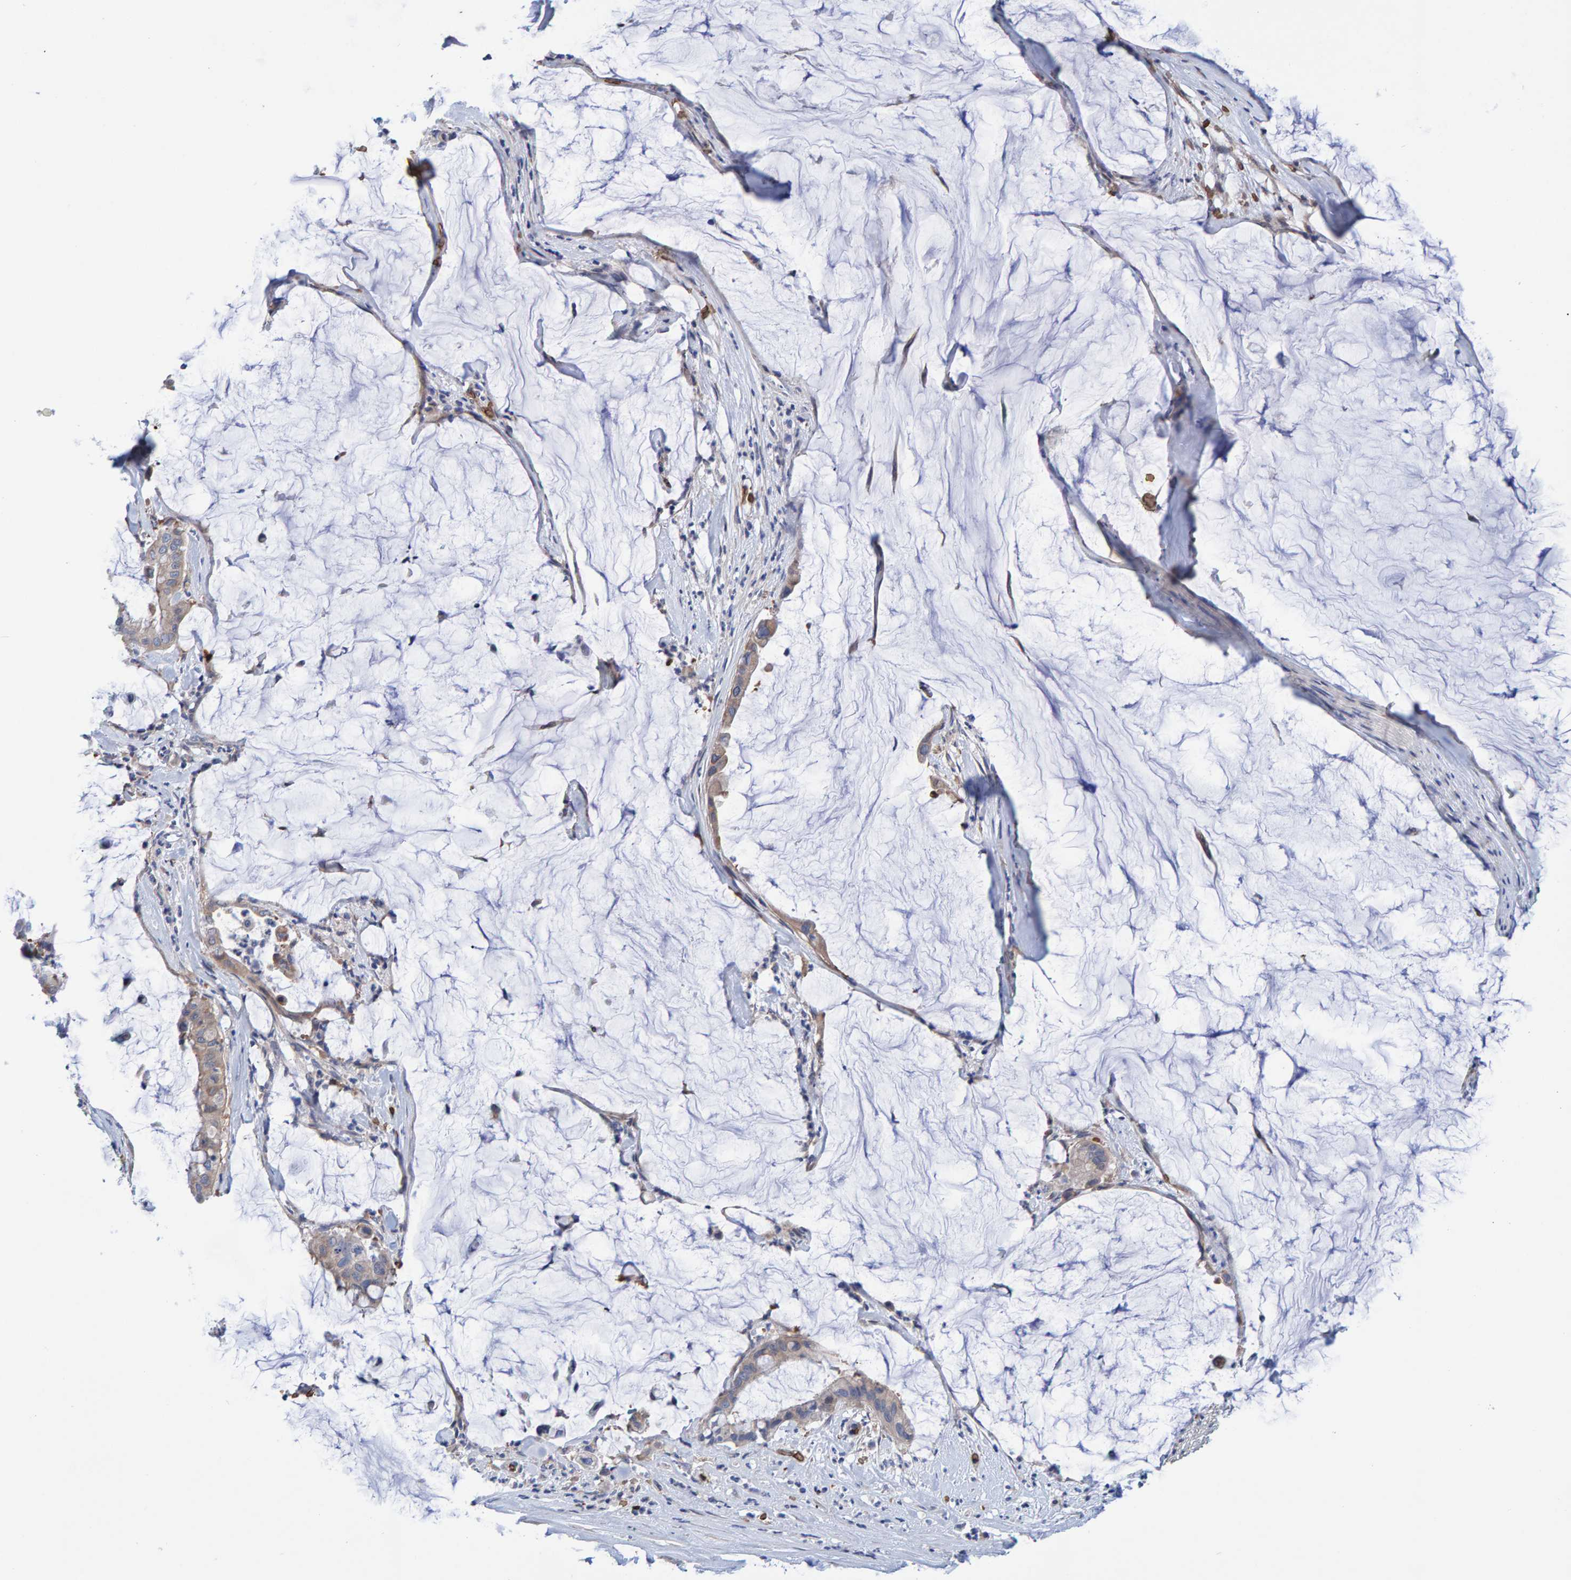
{"staining": {"intensity": "weak", "quantity": ">75%", "location": "cytoplasmic/membranous"}, "tissue": "pancreatic cancer", "cell_type": "Tumor cells", "image_type": "cancer", "snomed": [{"axis": "morphology", "description": "Adenocarcinoma, NOS"}, {"axis": "topography", "description": "Pancreas"}], "caption": "Immunohistochemical staining of pancreatic cancer (adenocarcinoma) shows low levels of weak cytoplasmic/membranous protein expression in about >75% of tumor cells.", "gene": "VPS9D1", "patient": {"sex": "male", "age": 41}}